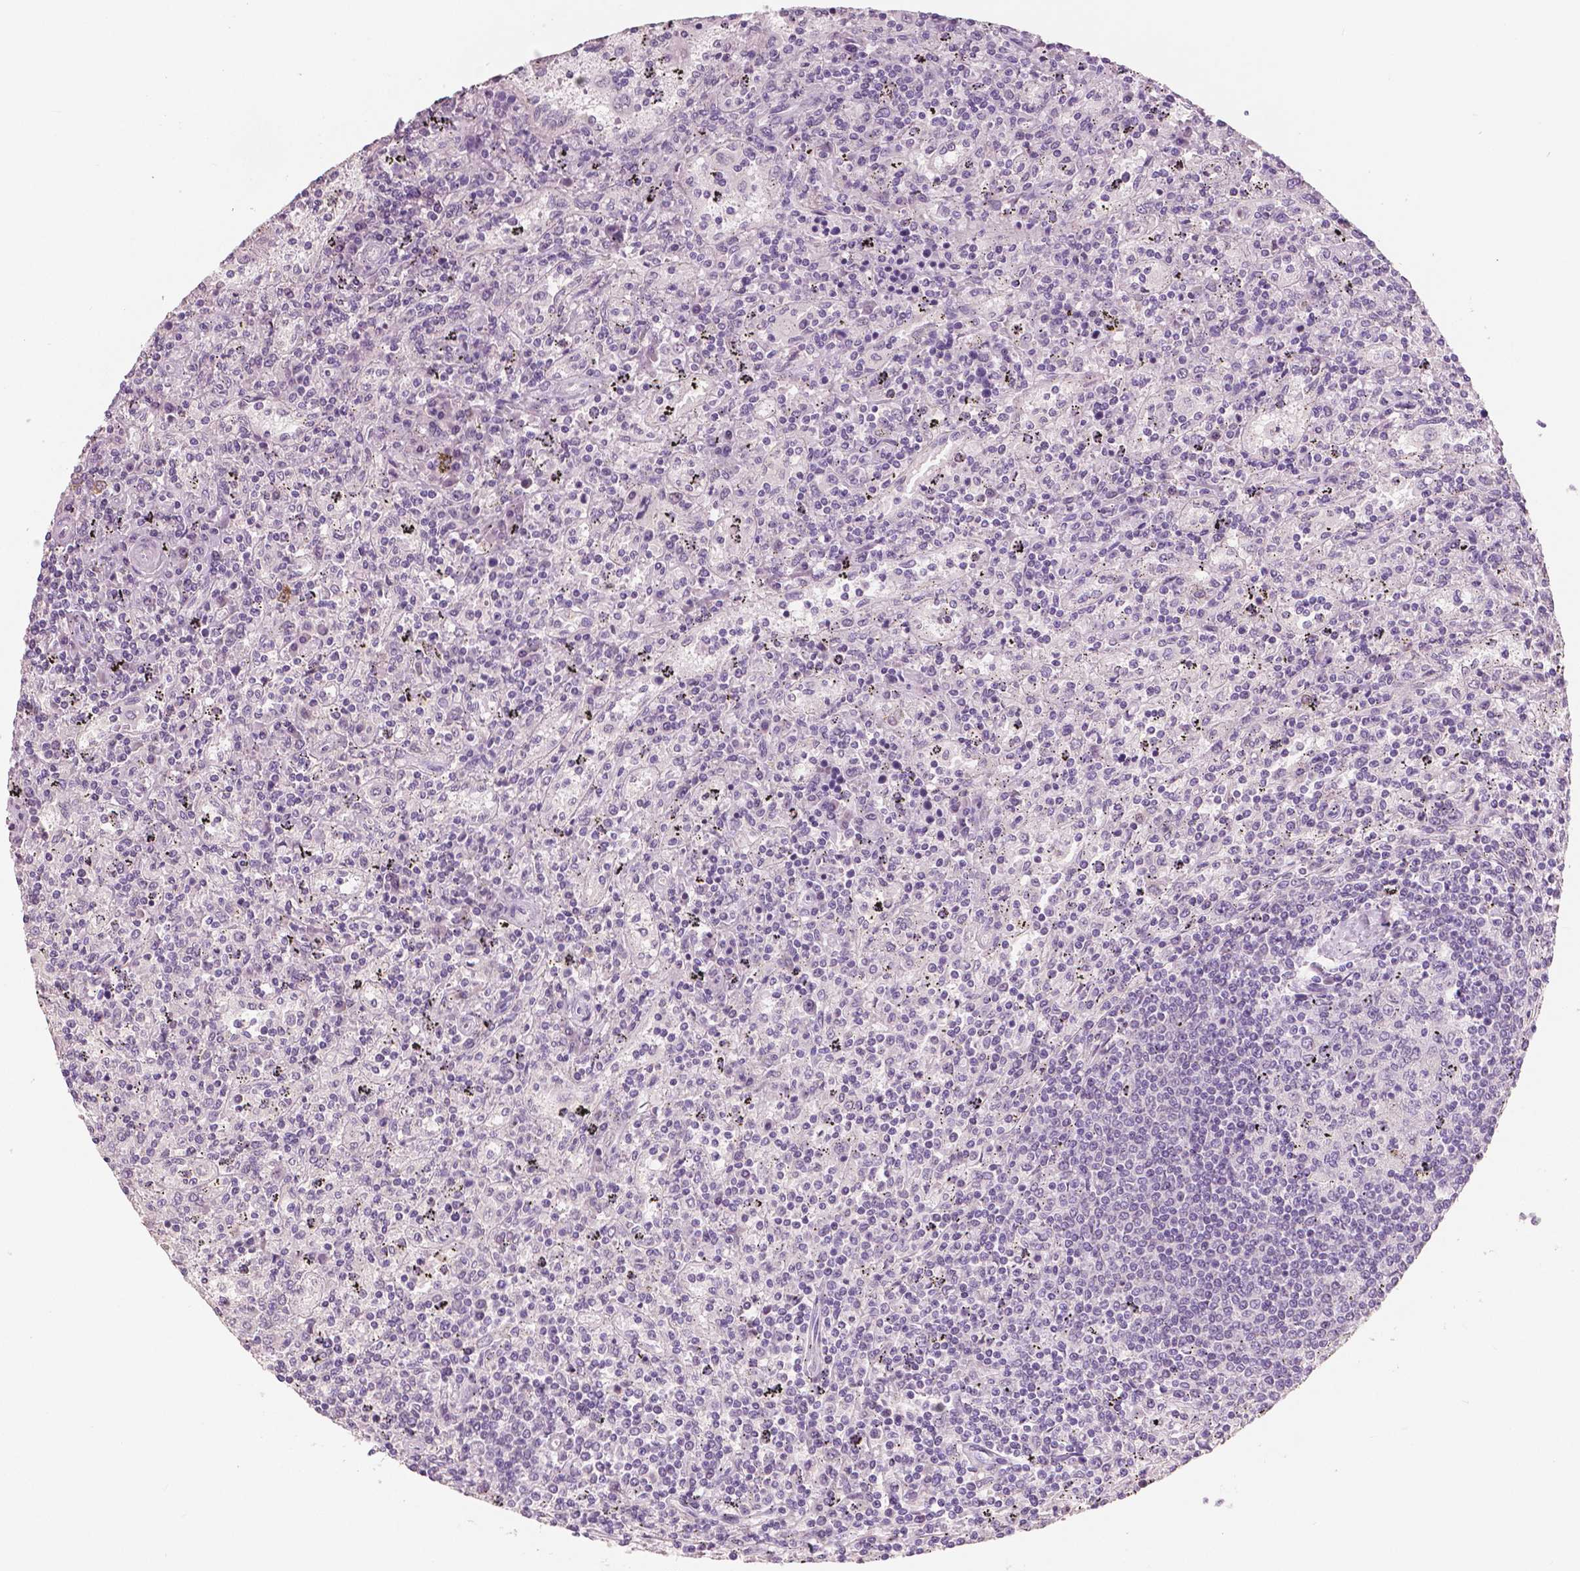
{"staining": {"intensity": "negative", "quantity": "none", "location": "none"}, "tissue": "lymphoma", "cell_type": "Tumor cells", "image_type": "cancer", "snomed": [{"axis": "morphology", "description": "Malignant lymphoma, non-Hodgkin's type, Low grade"}, {"axis": "topography", "description": "Spleen"}], "caption": "Lymphoma was stained to show a protein in brown. There is no significant positivity in tumor cells.", "gene": "NECAB1", "patient": {"sex": "male", "age": 62}}